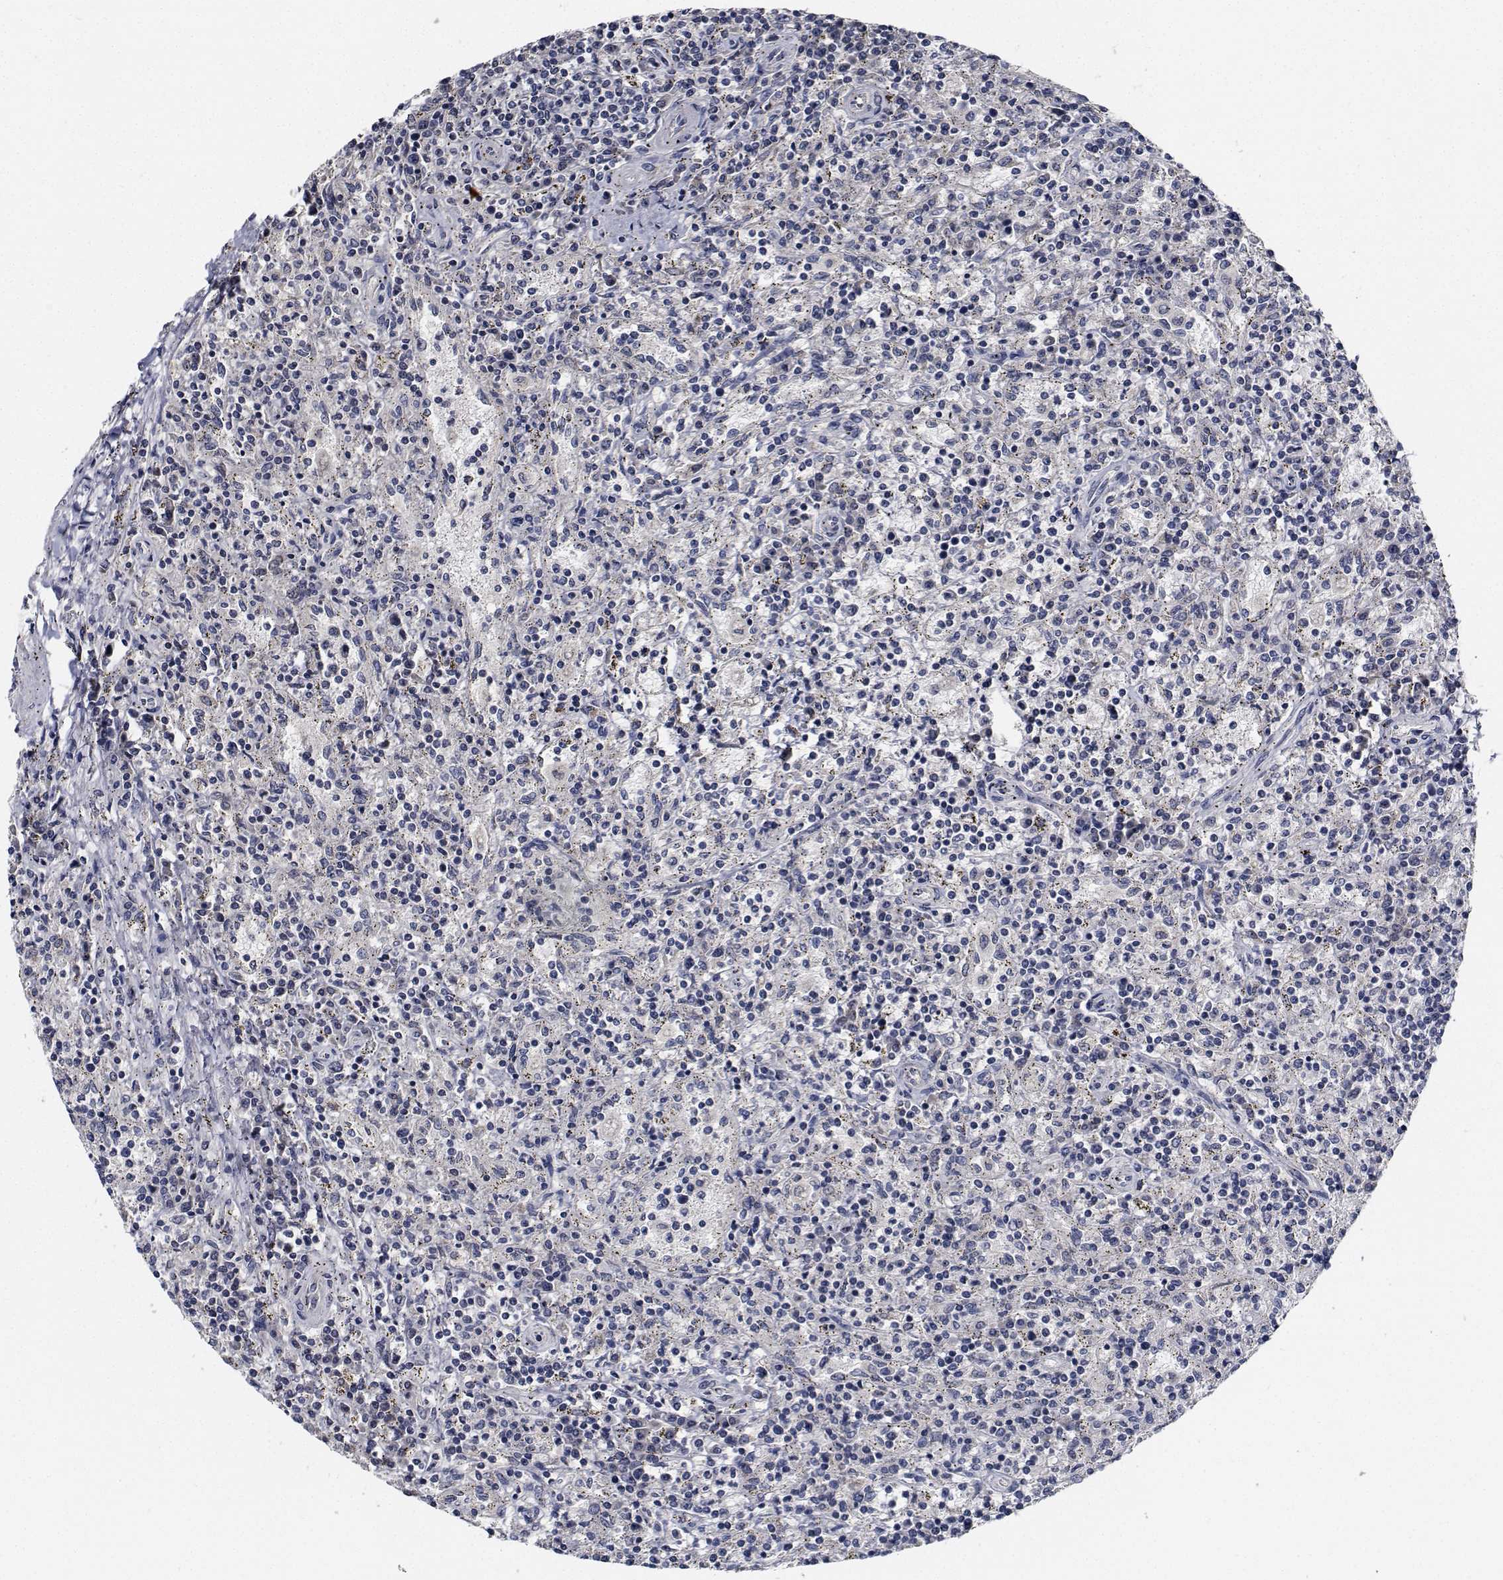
{"staining": {"intensity": "negative", "quantity": "none", "location": "none"}, "tissue": "lymphoma", "cell_type": "Tumor cells", "image_type": "cancer", "snomed": [{"axis": "morphology", "description": "Malignant lymphoma, non-Hodgkin's type, Low grade"}, {"axis": "topography", "description": "Spleen"}], "caption": "Tumor cells show no significant protein staining in low-grade malignant lymphoma, non-Hodgkin's type.", "gene": "NVL", "patient": {"sex": "male", "age": 62}}